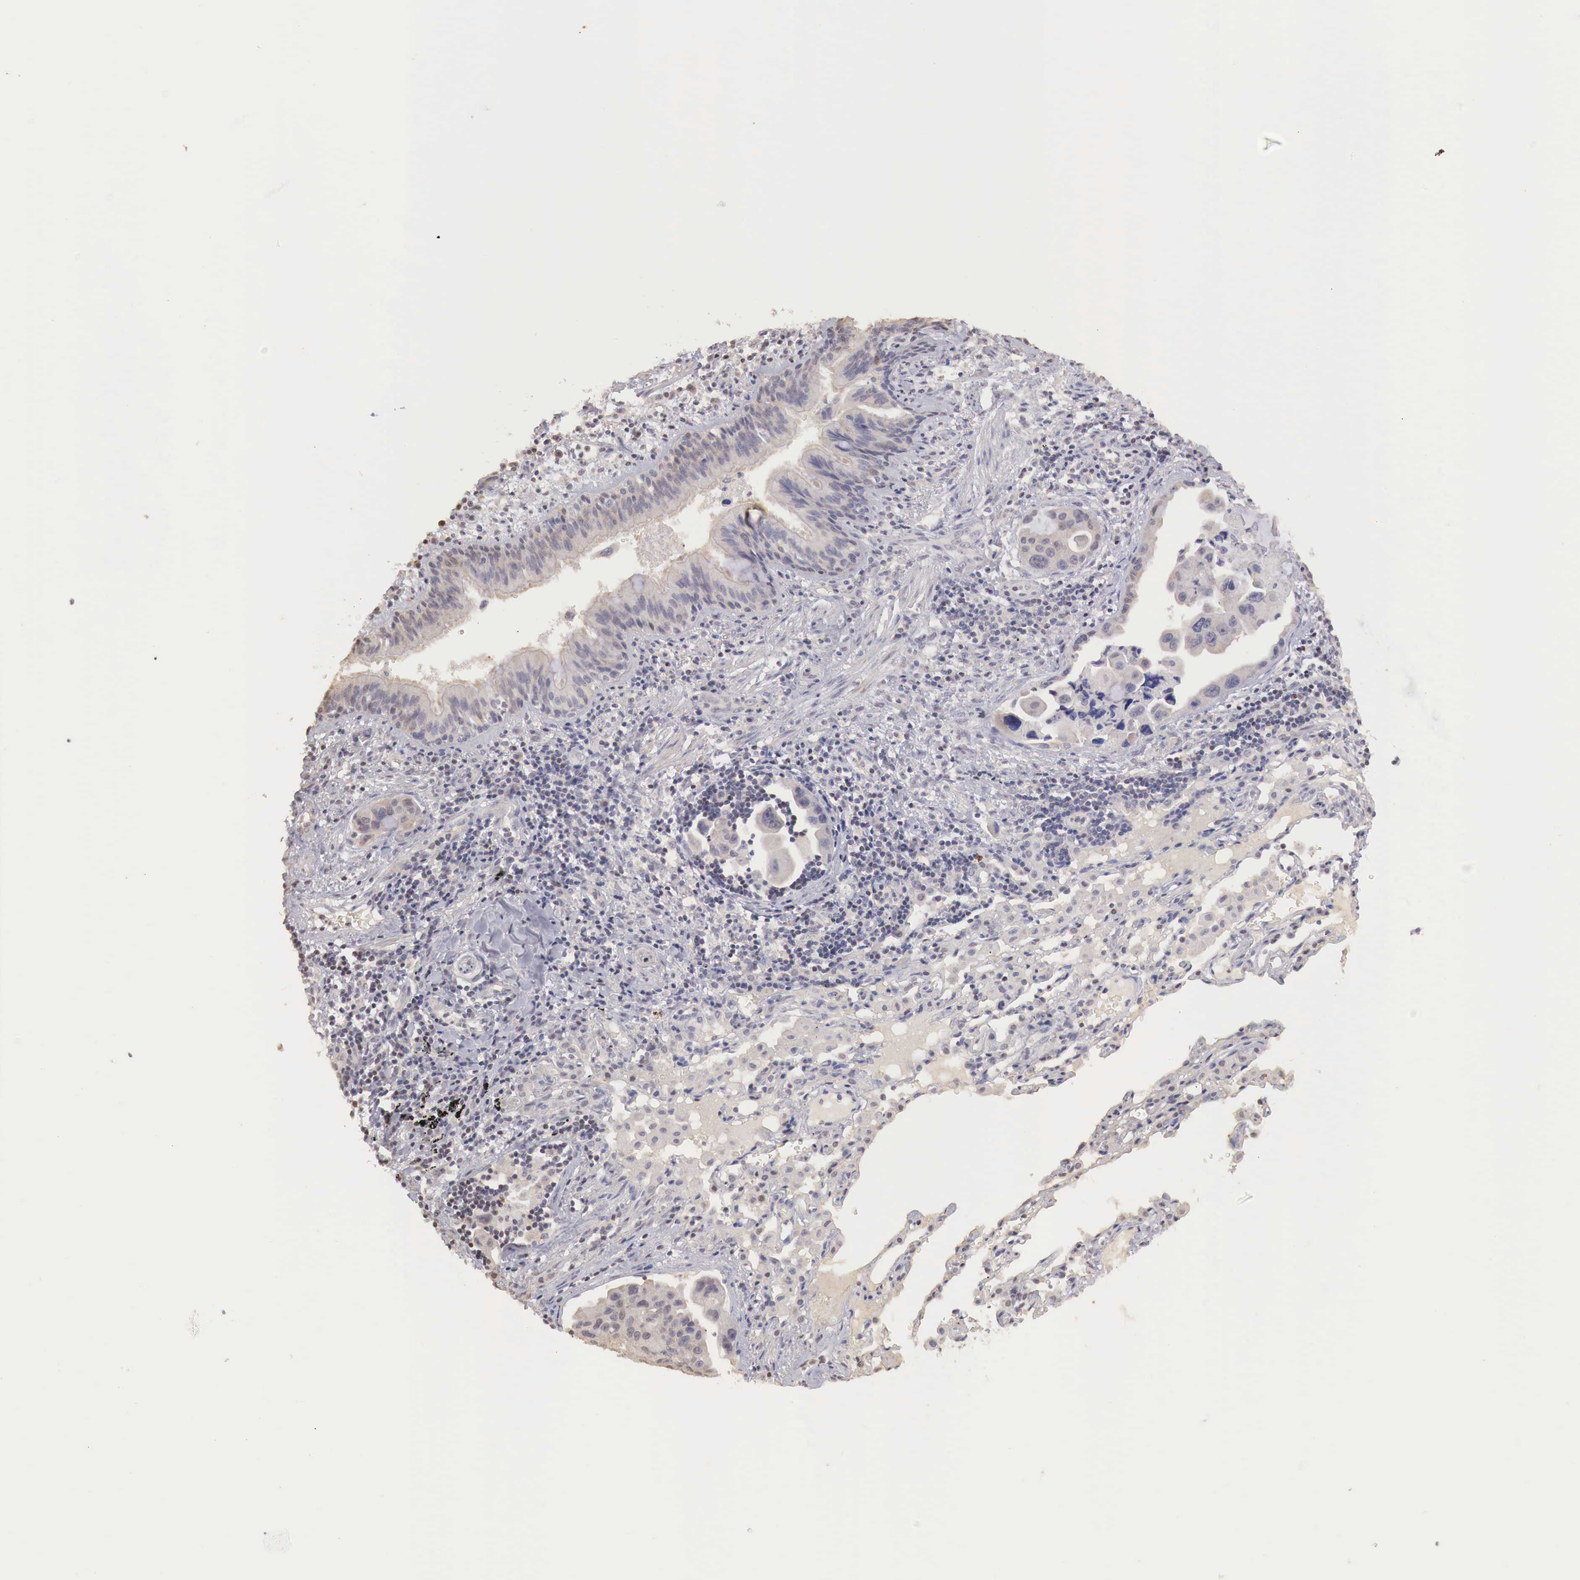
{"staining": {"intensity": "weak", "quantity": ">75%", "location": "cytoplasmic/membranous"}, "tissue": "lung cancer", "cell_type": "Tumor cells", "image_type": "cancer", "snomed": [{"axis": "morphology", "description": "Adenocarcinoma, NOS"}, {"axis": "topography", "description": "Lung"}], "caption": "Weak cytoplasmic/membranous protein staining is seen in approximately >75% of tumor cells in lung cancer (adenocarcinoma).", "gene": "TBC1D9", "patient": {"sex": "male", "age": 64}}